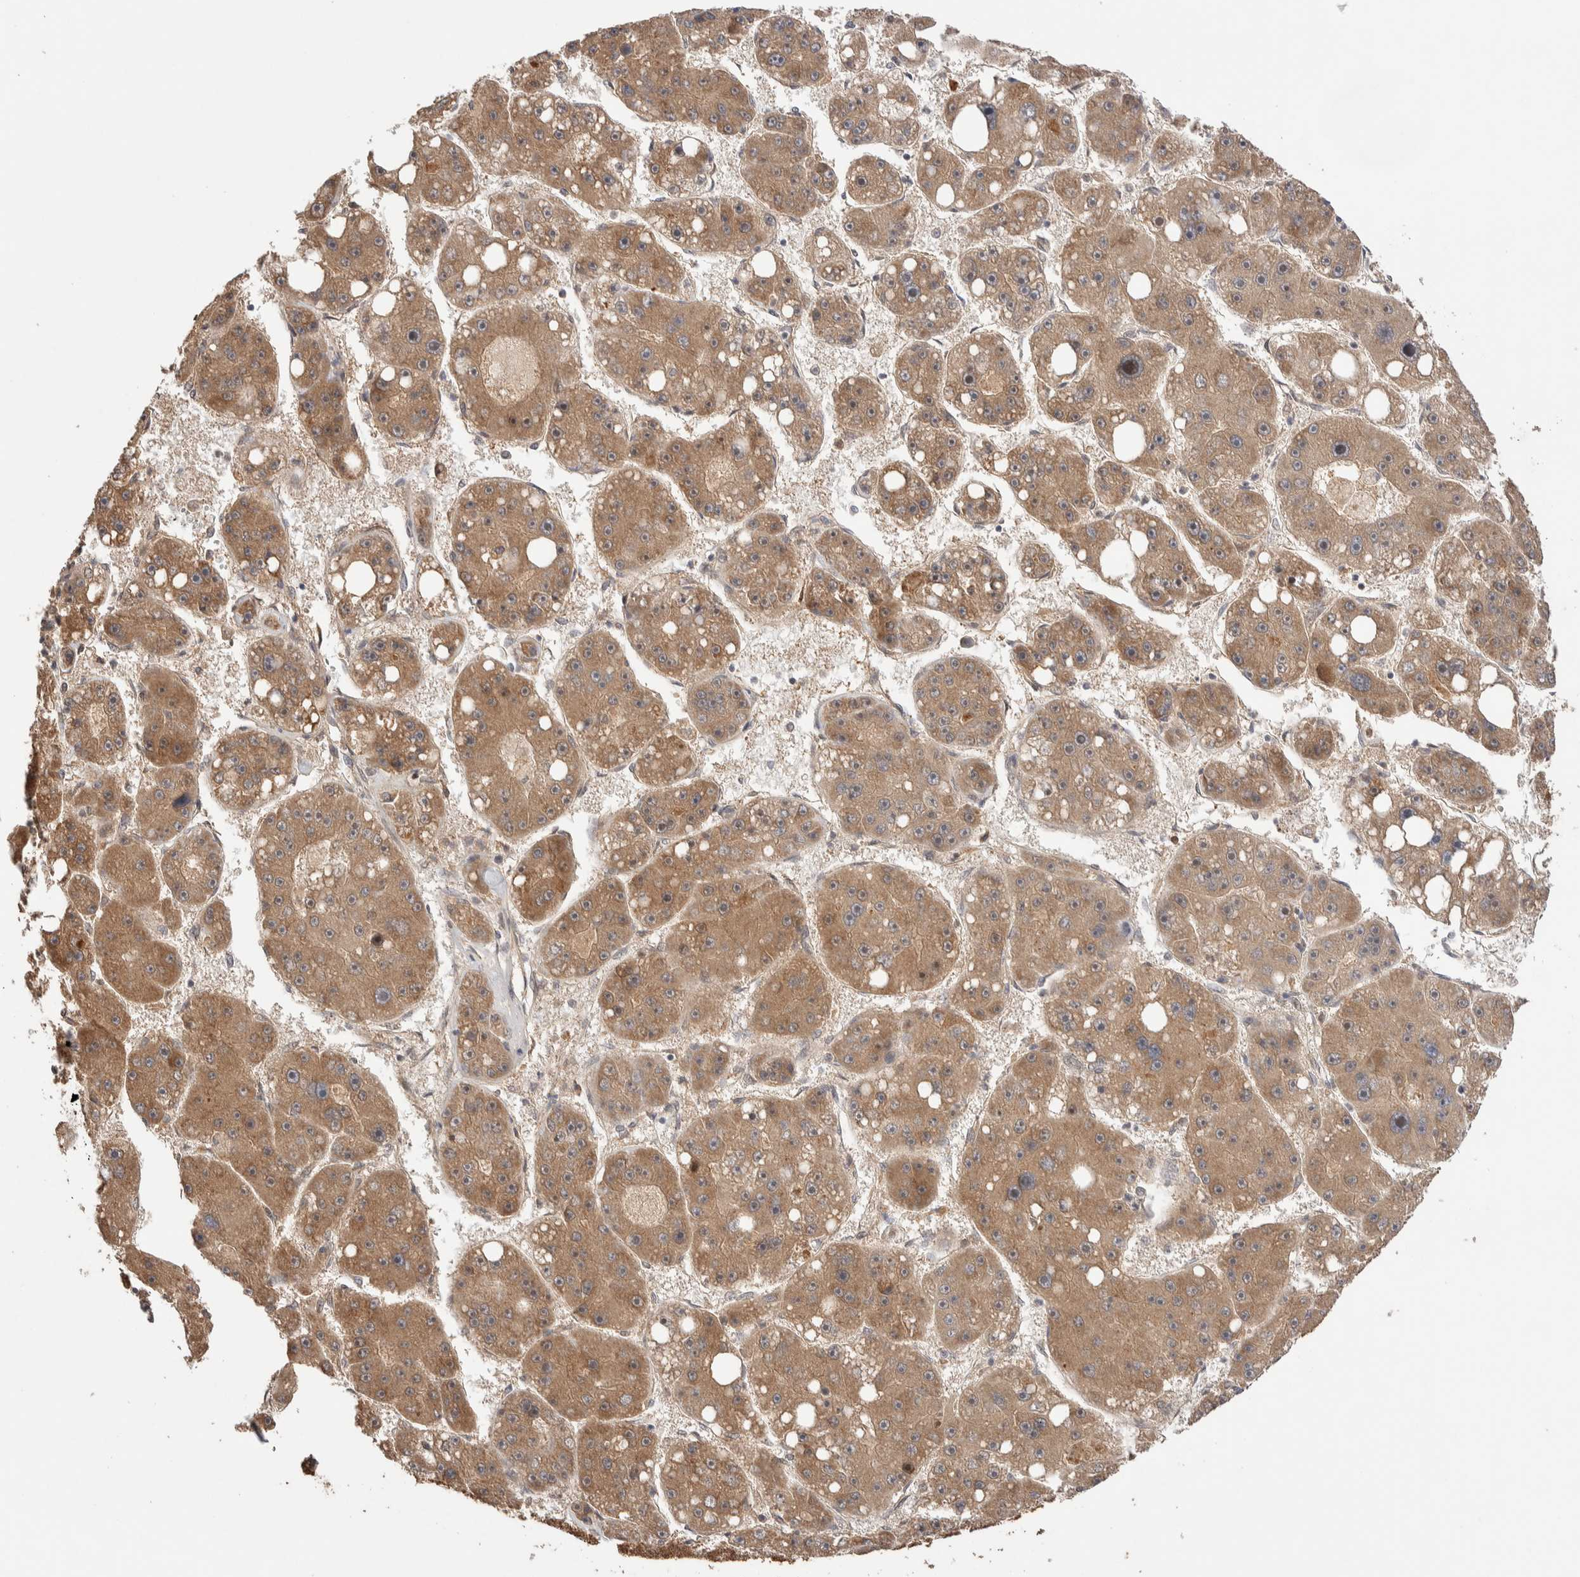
{"staining": {"intensity": "moderate", "quantity": ">75%", "location": "cytoplasmic/membranous,nuclear"}, "tissue": "liver cancer", "cell_type": "Tumor cells", "image_type": "cancer", "snomed": [{"axis": "morphology", "description": "Carcinoma, Hepatocellular, NOS"}, {"axis": "topography", "description": "Liver"}], "caption": "IHC histopathology image of neoplastic tissue: human hepatocellular carcinoma (liver) stained using IHC reveals medium levels of moderate protein expression localized specifically in the cytoplasmic/membranous and nuclear of tumor cells, appearing as a cytoplasmic/membranous and nuclear brown color.", "gene": "PRDM15", "patient": {"sex": "female", "age": 61}}